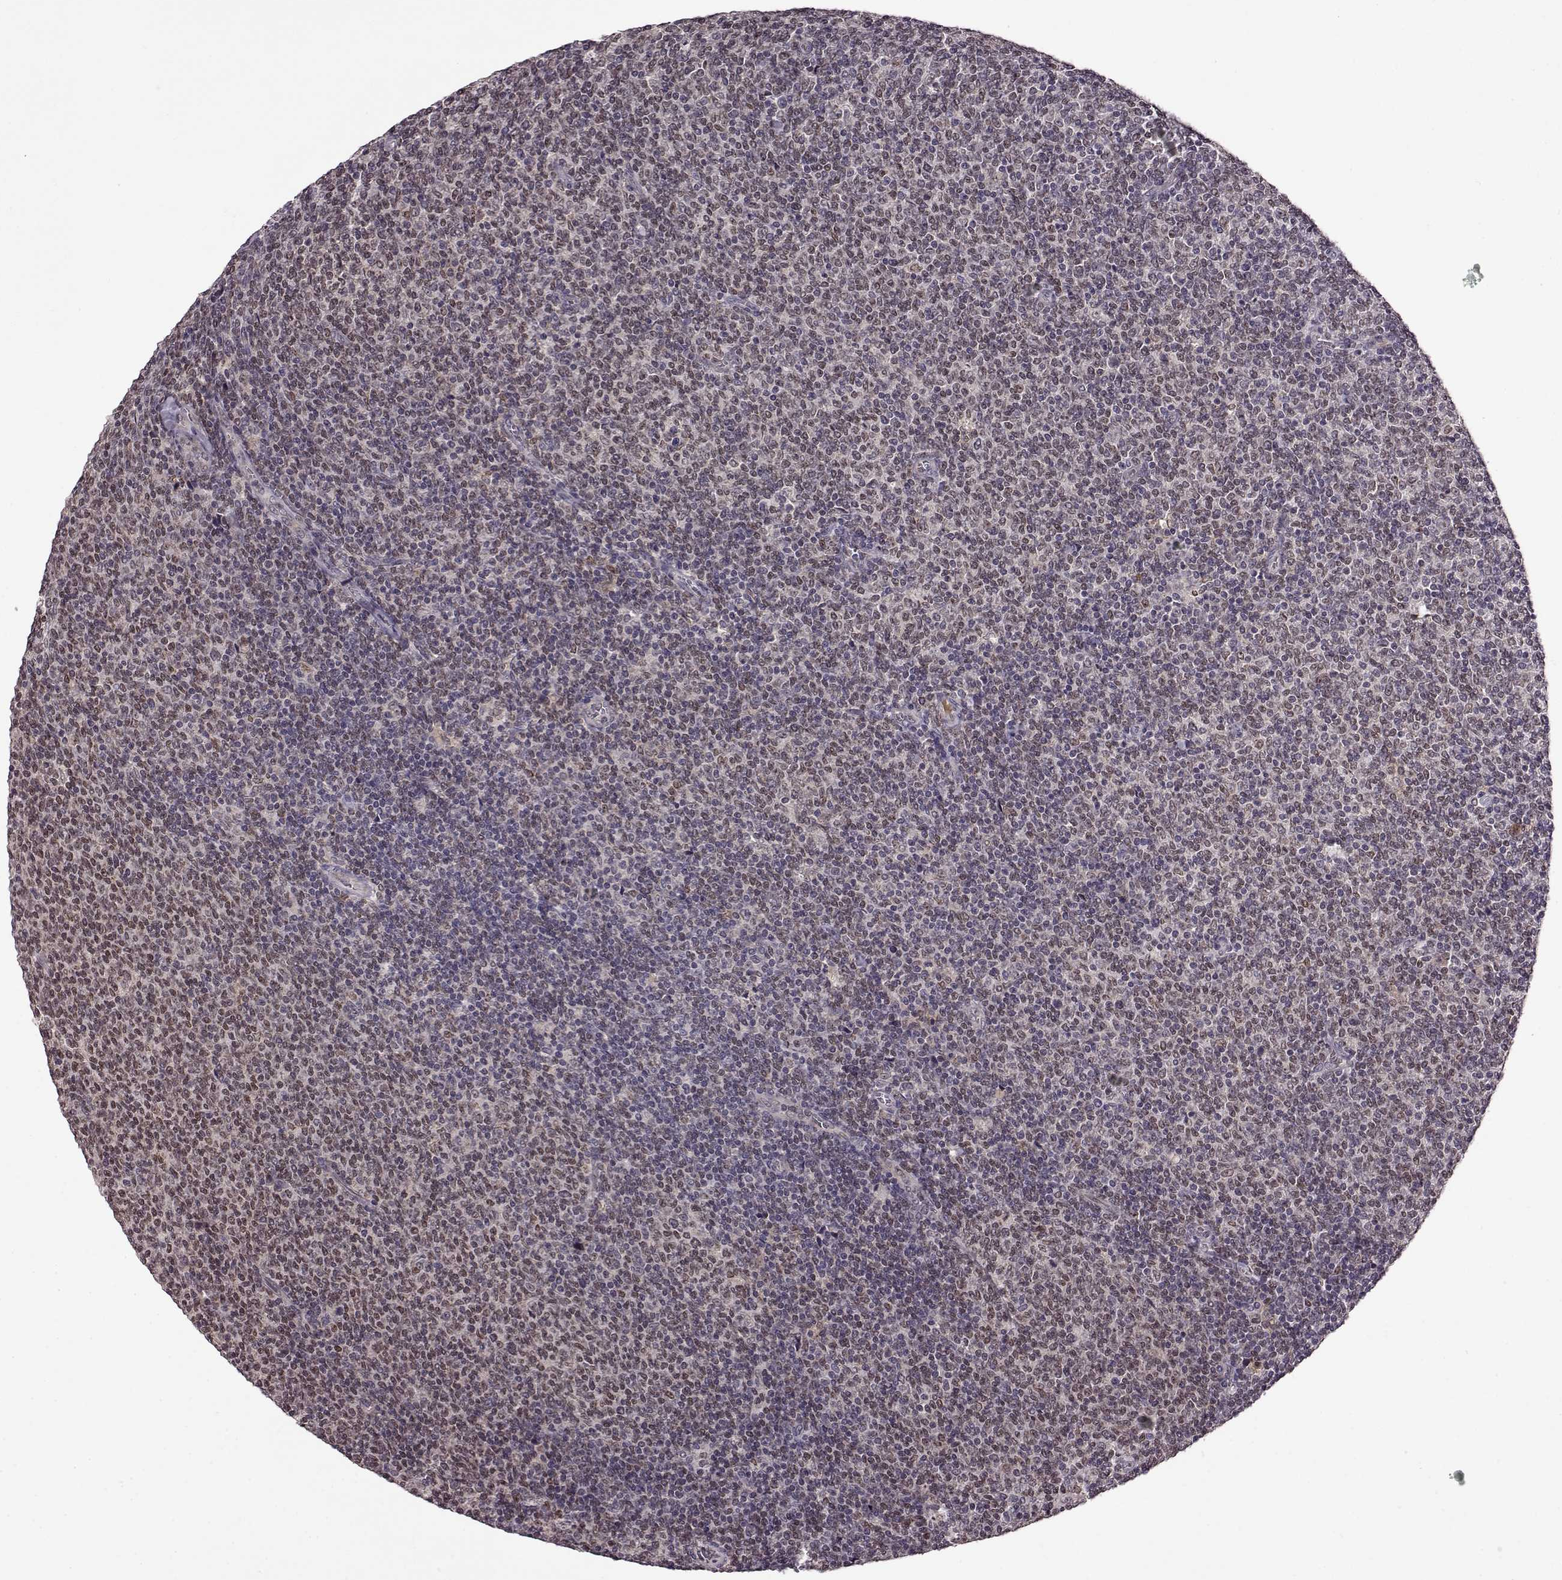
{"staining": {"intensity": "negative", "quantity": "none", "location": "none"}, "tissue": "lymphoma", "cell_type": "Tumor cells", "image_type": "cancer", "snomed": [{"axis": "morphology", "description": "Malignant lymphoma, non-Hodgkin's type, Low grade"}, {"axis": "topography", "description": "Lymph node"}], "caption": "The immunohistochemistry (IHC) micrograph has no significant expression in tumor cells of low-grade malignant lymphoma, non-Hodgkin's type tissue.", "gene": "MAIP1", "patient": {"sex": "male", "age": 52}}